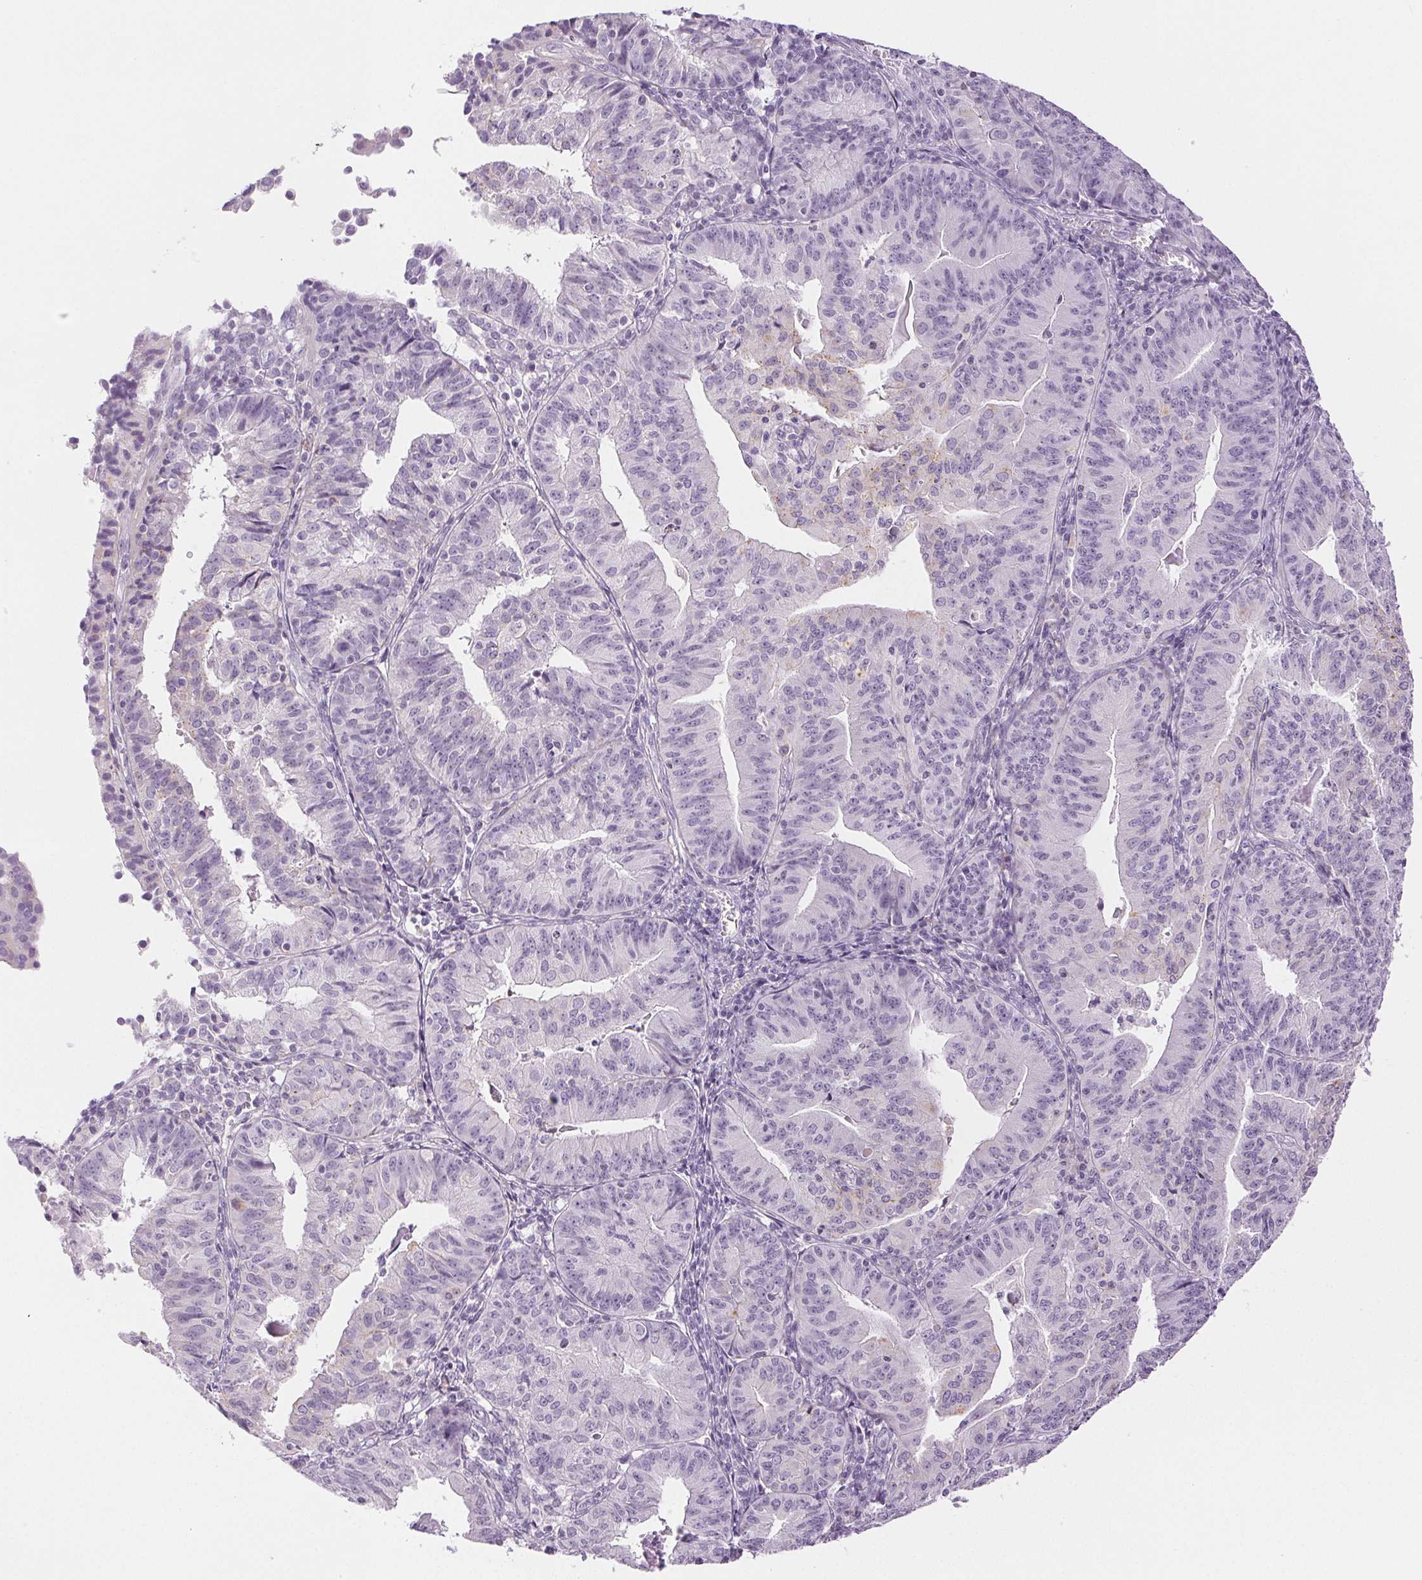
{"staining": {"intensity": "negative", "quantity": "none", "location": "none"}, "tissue": "endometrial cancer", "cell_type": "Tumor cells", "image_type": "cancer", "snomed": [{"axis": "morphology", "description": "Adenocarcinoma, NOS"}, {"axis": "topography", "description": "Endometrium"}], "caption": "Immunohistochemistry of human endometrial cancer (adenocarcinoma) displays no positivity in tumor cells.", "gene": "SLC5A2", "patient": {"sex": "female", "age": 56}}